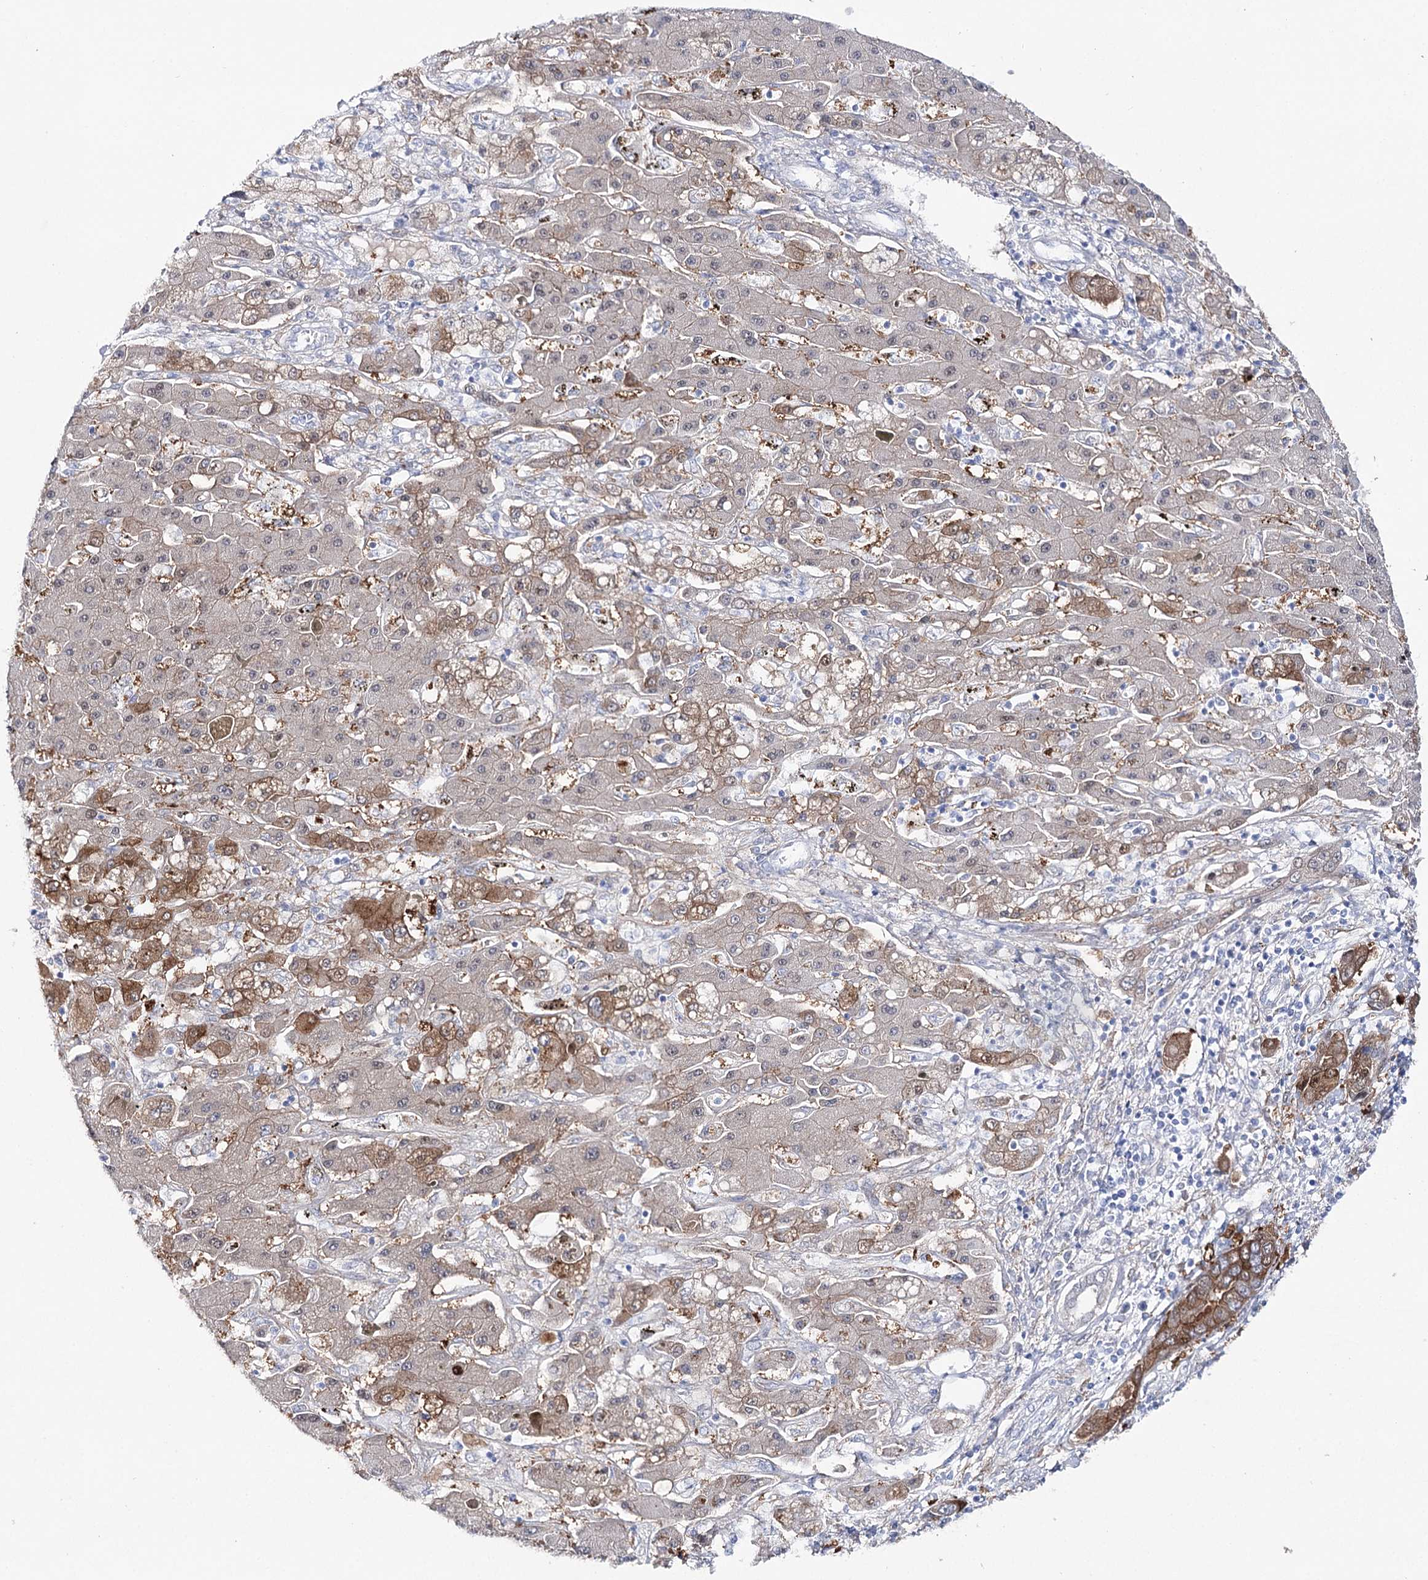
{"staining": {"intensity": "moderate", "quantity": "25%-75%", "location": "cytoplasmic/membranous"}, "tissue": "liver cancer", "cell_type": "Tumor cells", "image_type": "cancer", "snomed": [{"axis": "morphology", "description": "Cholangiocarcinoma"}, {"axis": "topography", "description": "Liver"}], "caption": "Human cholangiocarcinoma (liver) stained with a protein marker reveals moderate staining in tumor cells.", "gene": "UGDH", "patient": {"sex": "male", "age": 67}}